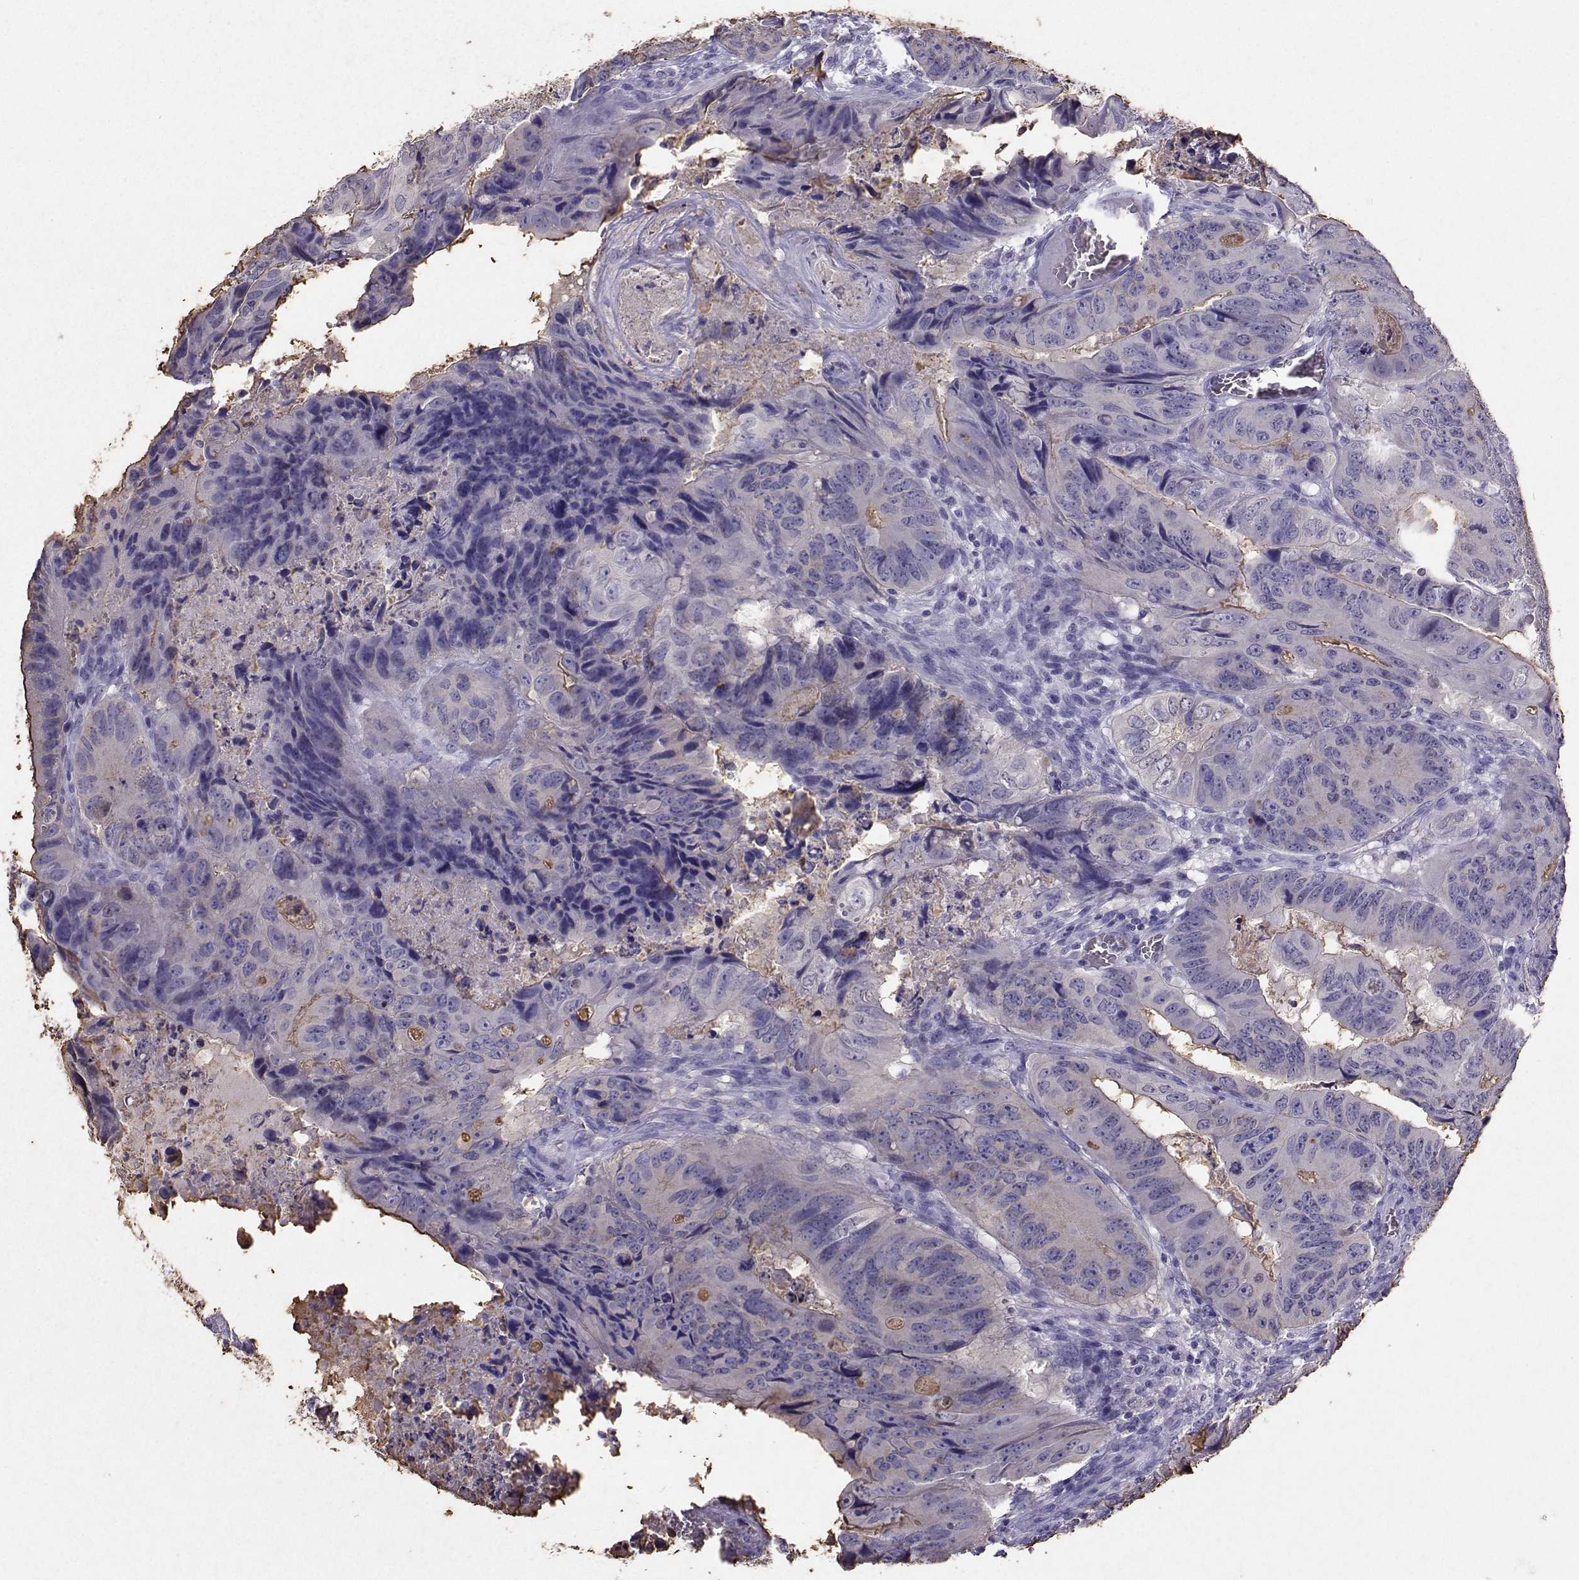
{"staining": {"intensity": "weak", "quantity": ">75%", "location": "cytoplasmic/membranous"}, "tissue": "colorectal cancer", "cell_type": "Tumor cells", "image_type": "cancer", "snomed": [{"axis": "morphology", "description": "Adenocarcinoma, NOS"}, {"axis": "topography", "description": "Colon"}], "caption": "Immunohistochemical staining of colorectal cancer displays low levels of weak cytoplasmic/membranous positivity in about >75% of tumor cells.", "gene": "CLUL1", "patient": {"sex": "male", "age": 79}}